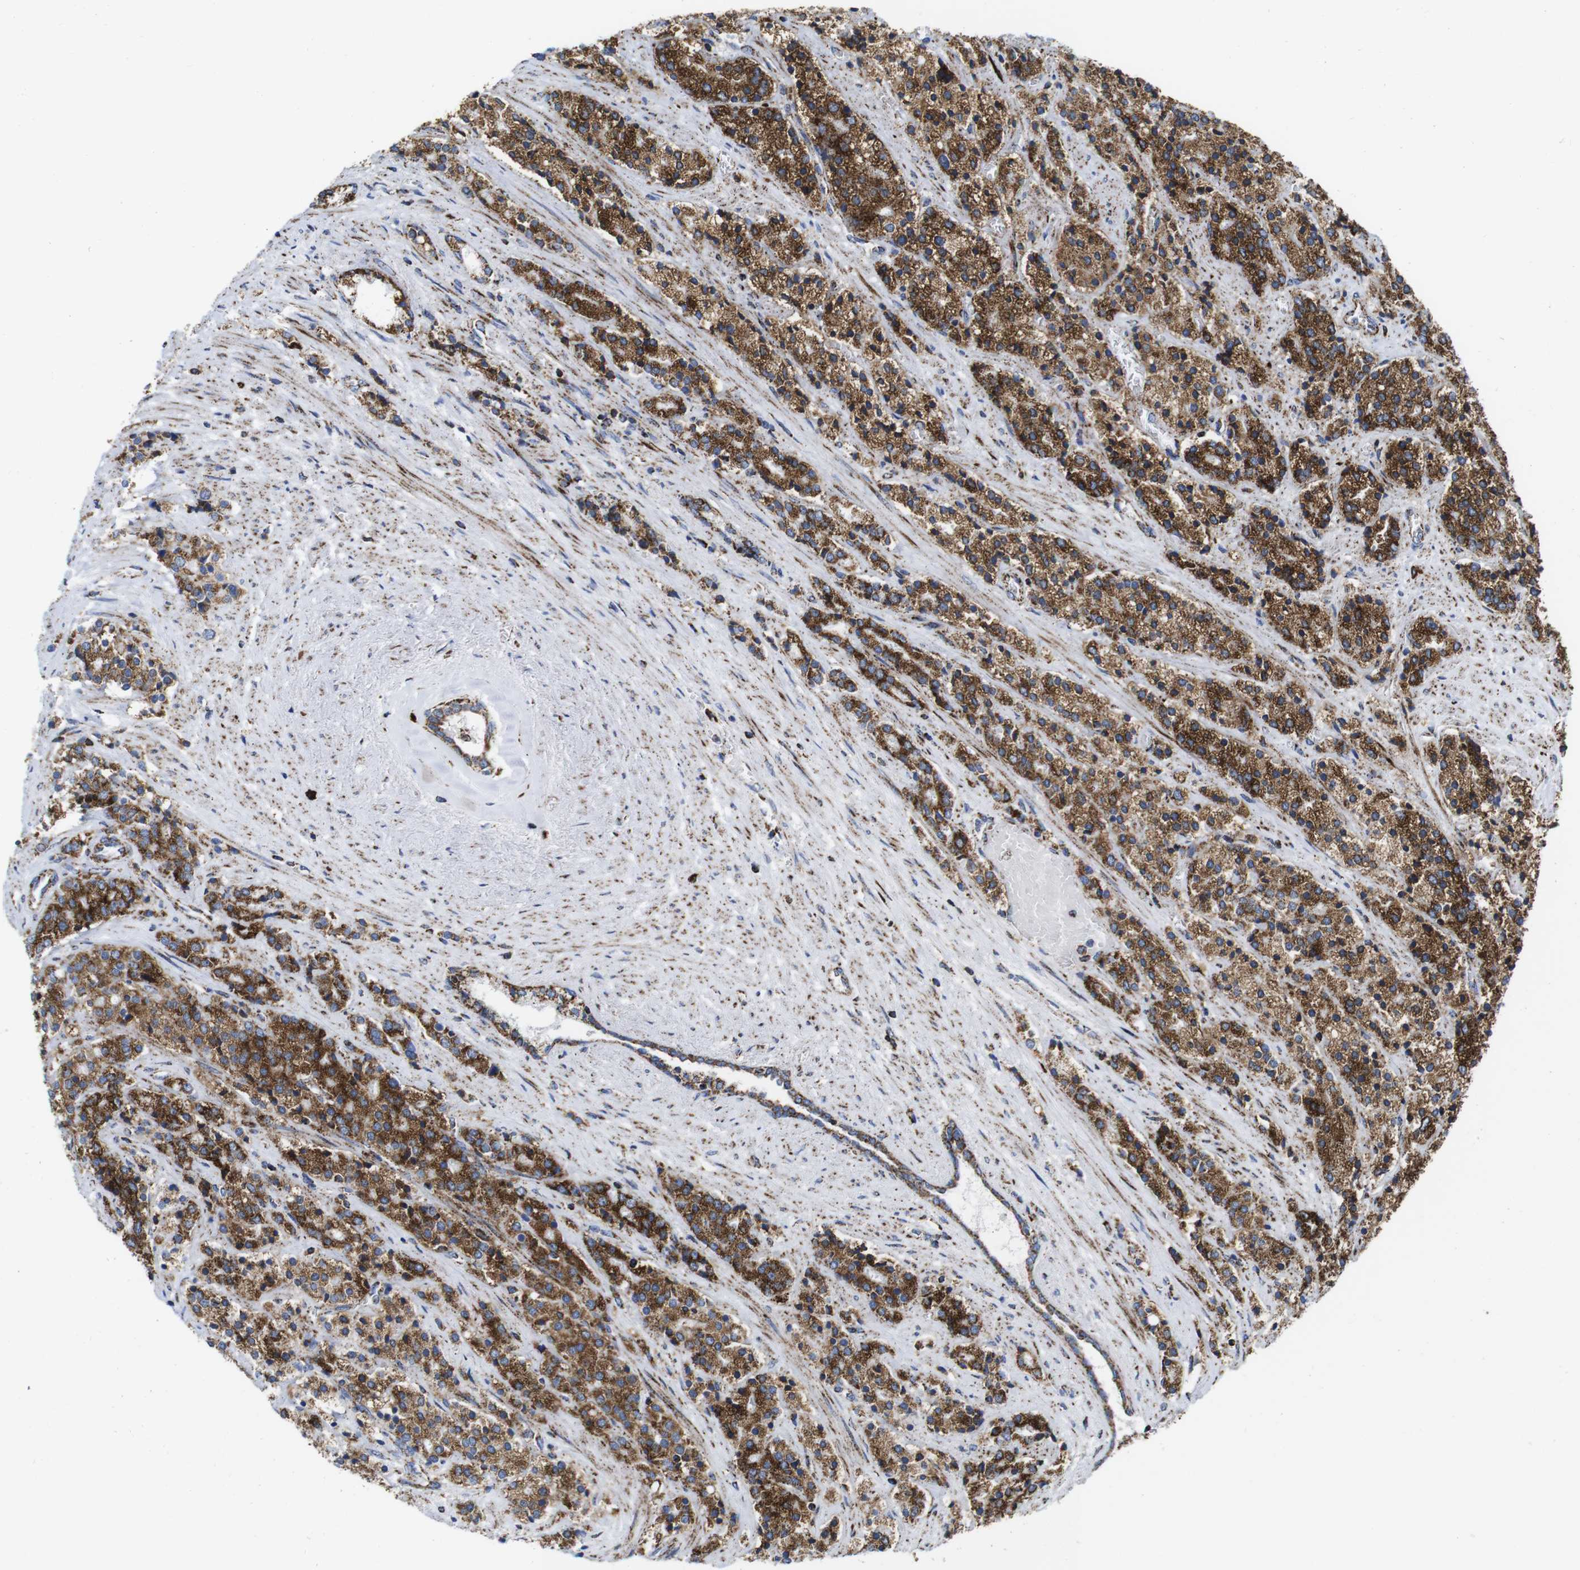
{"staining": {"intensity": "strong", "quantity": ">75%", "location": "cytoplasmic/membranous"}, "tissue": "prostate cancer", "cell_type": "Tumor cells", "image_type": "cancer", "snomed": [{"axis": "morphology", "description": "Adenocarcinoma, High grade"}, {"axis": "topography", "description": "Prostate"}], "caption": "Prostate adenocarcinoma (high-grade) stained with DAB (3,3'-diaminobenzidine) immunohistochemistry (IHC) demonstrates high levels of strong cytoplasmic/membranous positivity in about >75% of tumor cells.", "gene": "TMEM192", "patient": {"sex": "male", "age": 71}}